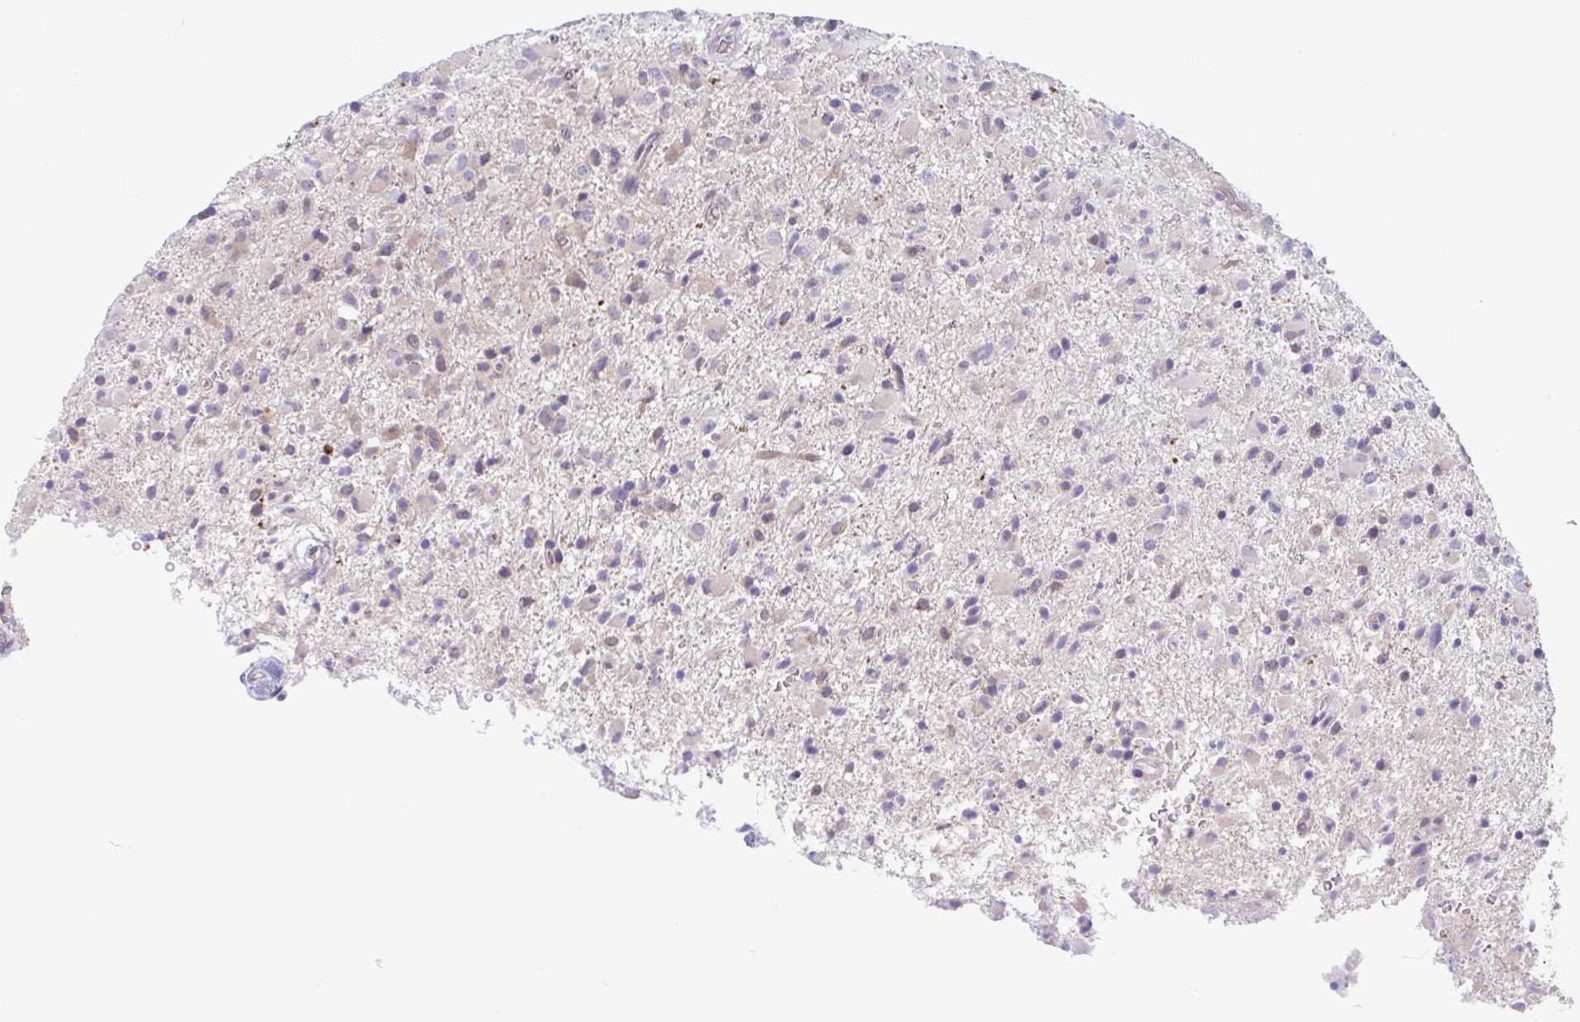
{"staining": {"intensity": "negative", "quantity": "none", "location": "none"}, "tissue": "glioma", "cell_type": "Tumor cells", "image_type": "cancer", "snomed": [{"axis": "morphology", "description": "Glioma, malignant, Low grade"}, {"axis": "topography", "description": "Brain"}], "caption": "High magnification brightfield microscopy of glioma stained with DAB (3,3'-diaminobenzidine) (brown) and counterstained with hematoxylin (blue): tumor cells show no significant expression.", "gene": "TMEM86A", "patient": {"sex": "male", "age": 65}}